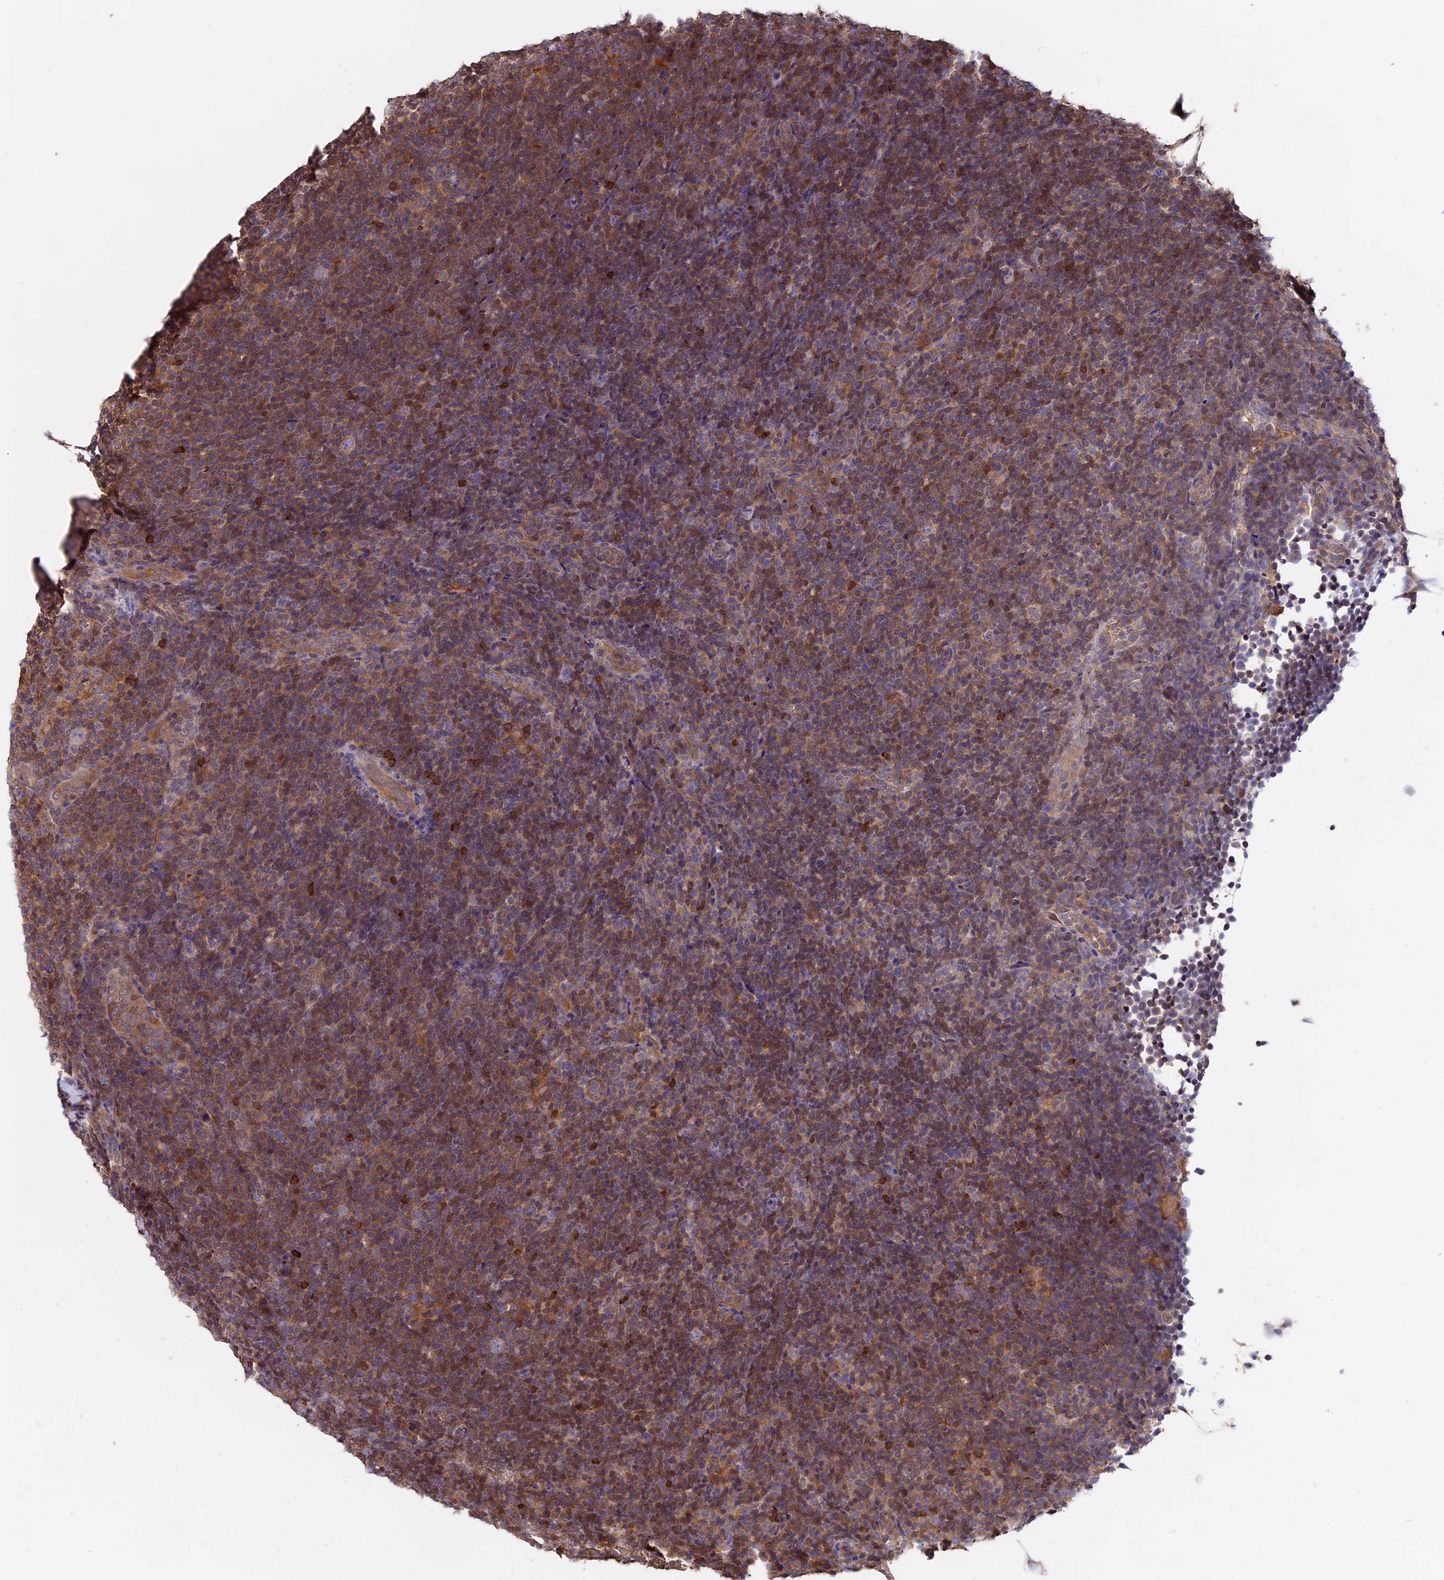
{"staining": {"intensity": "weak", "quantity": "<25%", "location": "cytoplasmic/membranous"}, "tissue": "lymphoma", "cell_type": "Tumor cells", "image_type": "cancer", "snomed": [{"axis": "morphology", "description": "Hodgkin's disease, NOS"}, {"axis": "topography", "description": "Lymph node"}], "caption": "Human Hodgkin's disease stained for a protein using IHC demonstrates no positivity in tumor cells.", "gene": "FAM118B", "patient": {"sex": "female", "age": 57}}